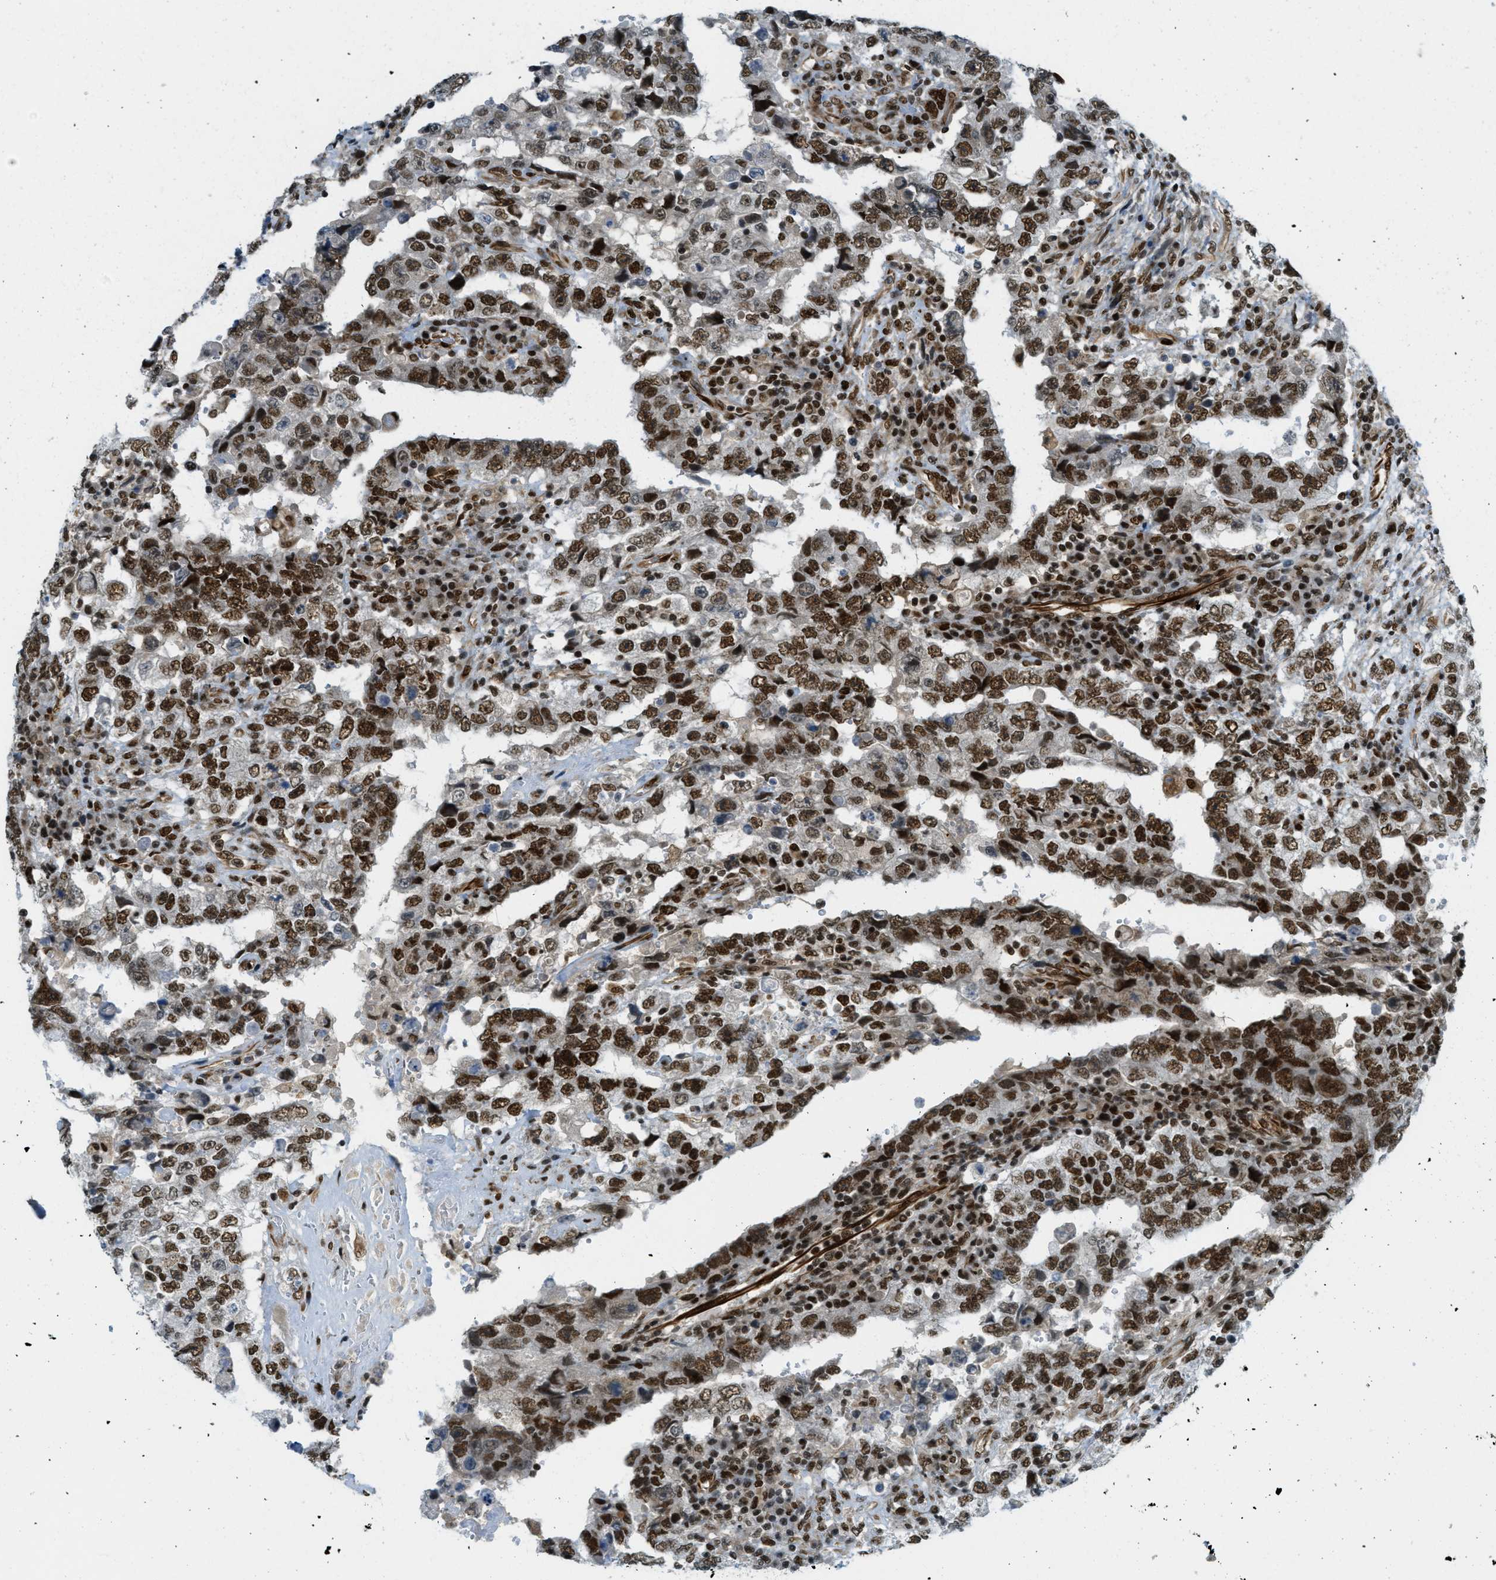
{"staining": {"intensity": "strong", "quantity": ">75%", "location": "nuclear"}, "tissue": "testis cancer", "cell_type": "Tumor cells", "image_type": "cancer", "snomed": [{"axis": "morphology", "description": "Carcinoma, Embryonal, NOS"}, {"axis": "topography", "description": "Testis"}], "caption": "Testis embryonal carcinoma was stained to show a protein in brown. There is high levels of strong nuclear staining in approximately >75% of tumor cells. The staining is performed using DAB brown chromogen to label protein expression. The nuclei are counter-stained blue using hematoxylin.", "gene": "ZFR", "patient": {"sex": "male", "age": 26}}